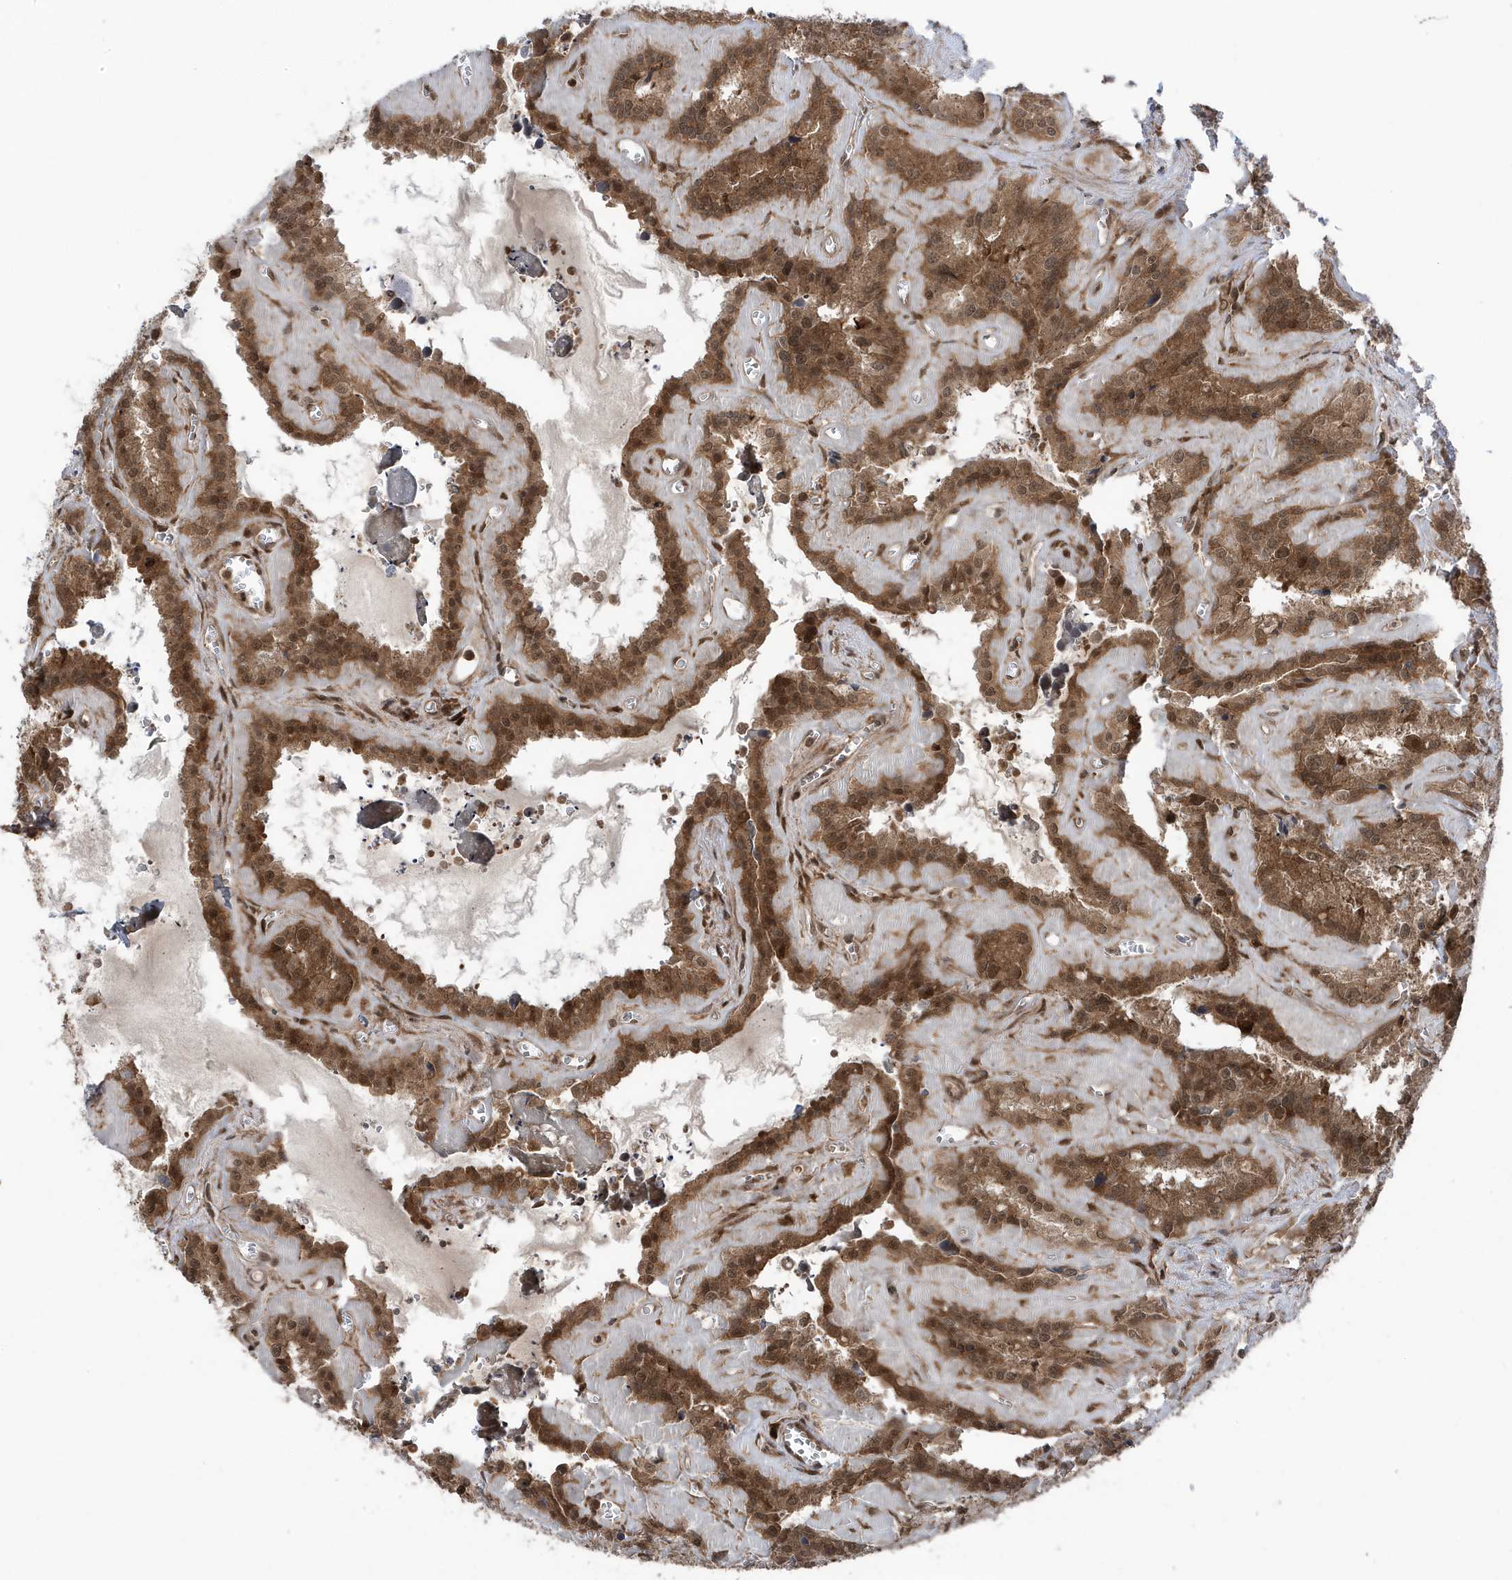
{"staining": {"intensity": "moderate", "quantity": ">75%", "location": "cytoplasmic/membranous,nuclear"}, "tissue": "seminal vesicle", "cell_type": "Glandular cells", "image_type": "normal", "snomed": [{"axis": "morphology", "description": "Normal tissue, NOS"}, {"axis": "topography", "description": "Prostate"}, {"axis": "topography", "description": "Seminal veicle"}], "caption": "Glandular cells demonstrate medium levels of moderate cytoplasmic/membranous,nuclear positivity in about >75% of cells in normal seminal vesicle.", "gene": "MAPK1IP1L", "patient": {"sex": "male", "age": 59}}